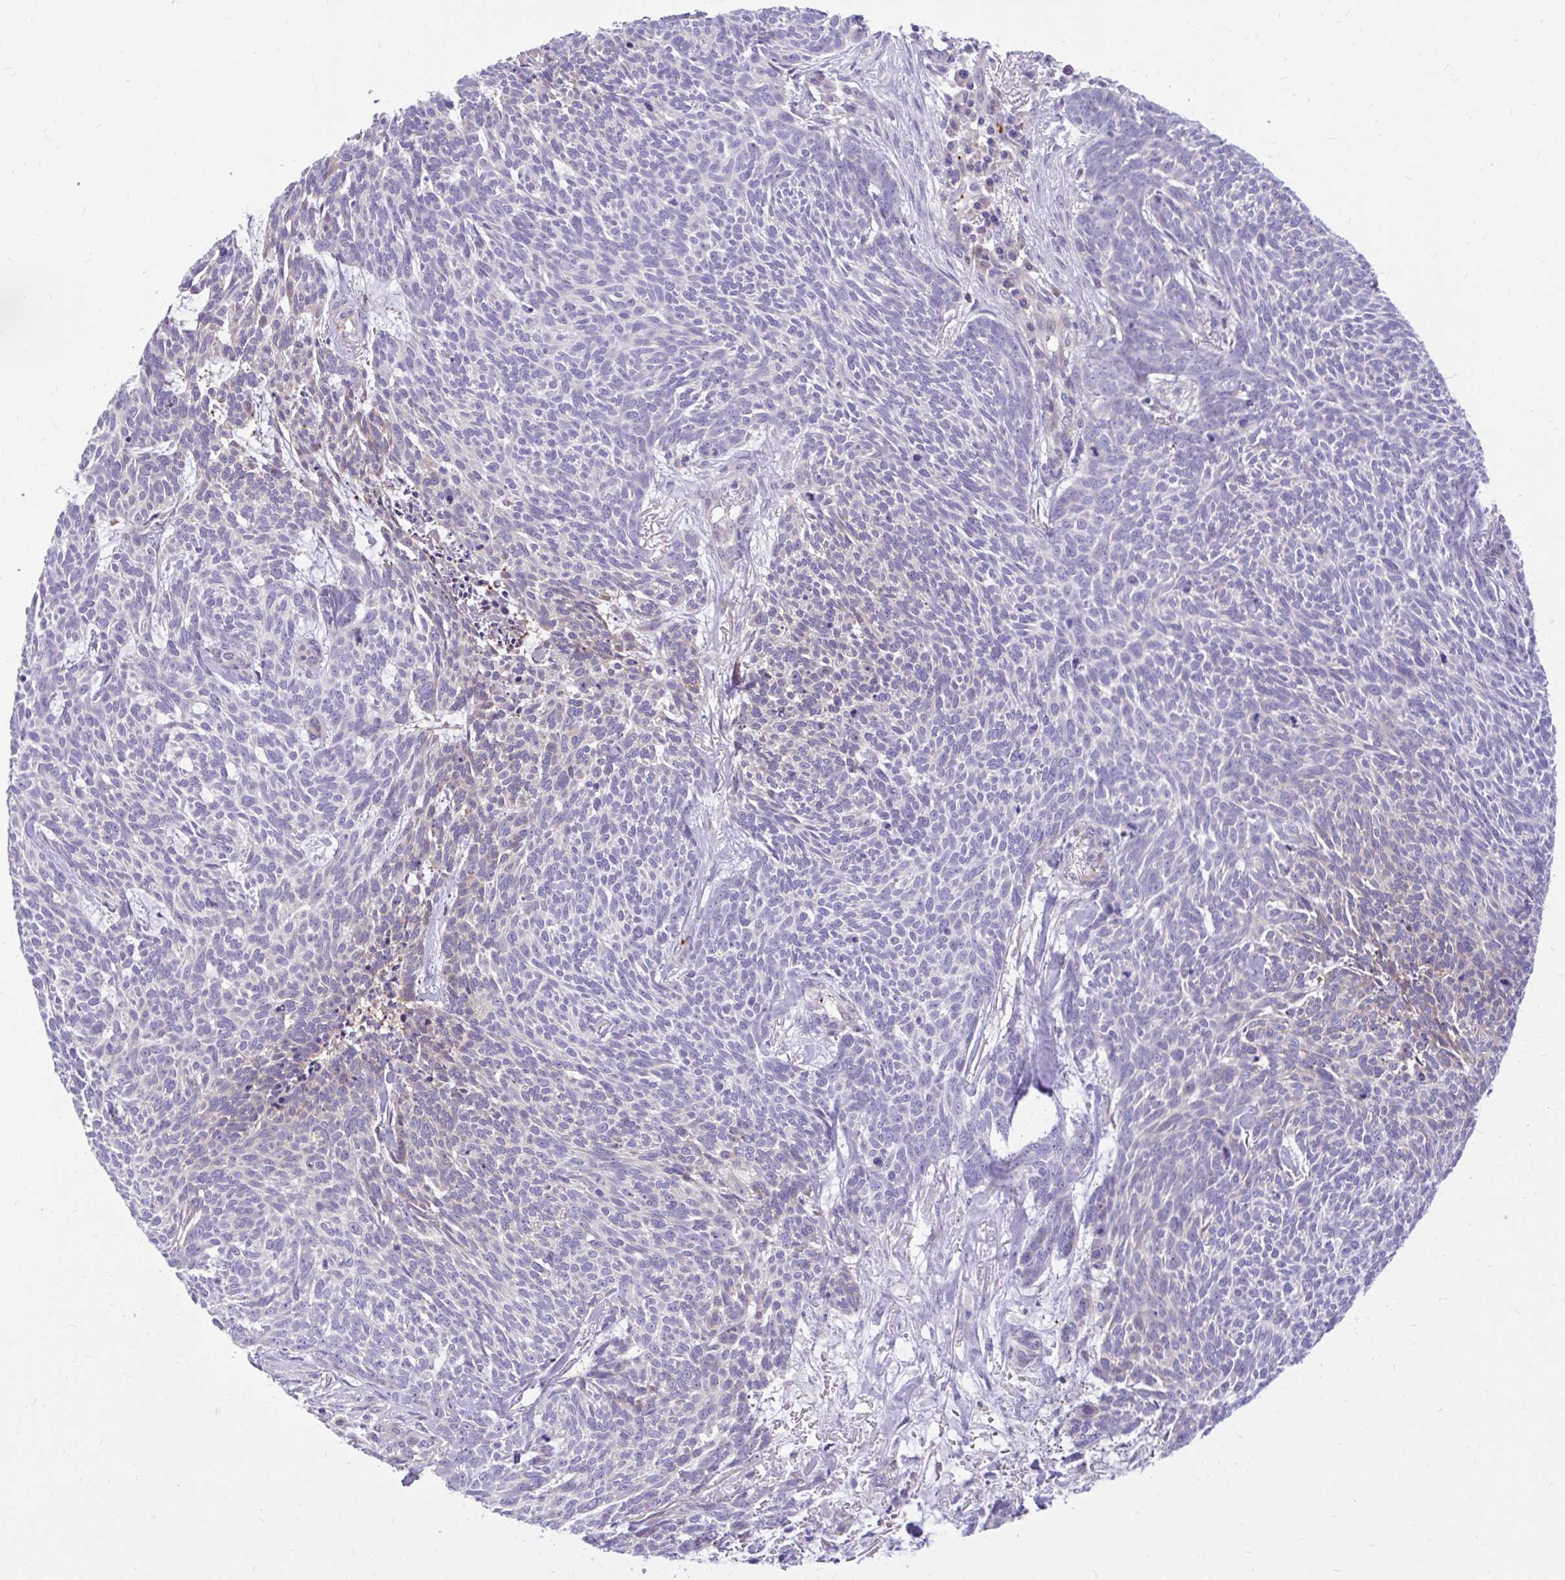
{"staining": {"intensity": "negative", "quantity": "none", "location": "none"}, "tissue": "skin cancer", "cell_type": "Tumor cells", "image_type": "cancer", "snomed": [{"axis": "morphology", "description": "Basal cell carcinoma"}, {"axis": "topography", "description": "Skin"}], "caption": "There is no significant positivity in tumor cells of basal cell carcinoma (skin). Brightfield microscopy of IHC stained with DAB (brown) and hematoxylin (blue), captured at high magnification.", "gene": "ESPNL", "patient": {"sex": "female", "age": 93}}